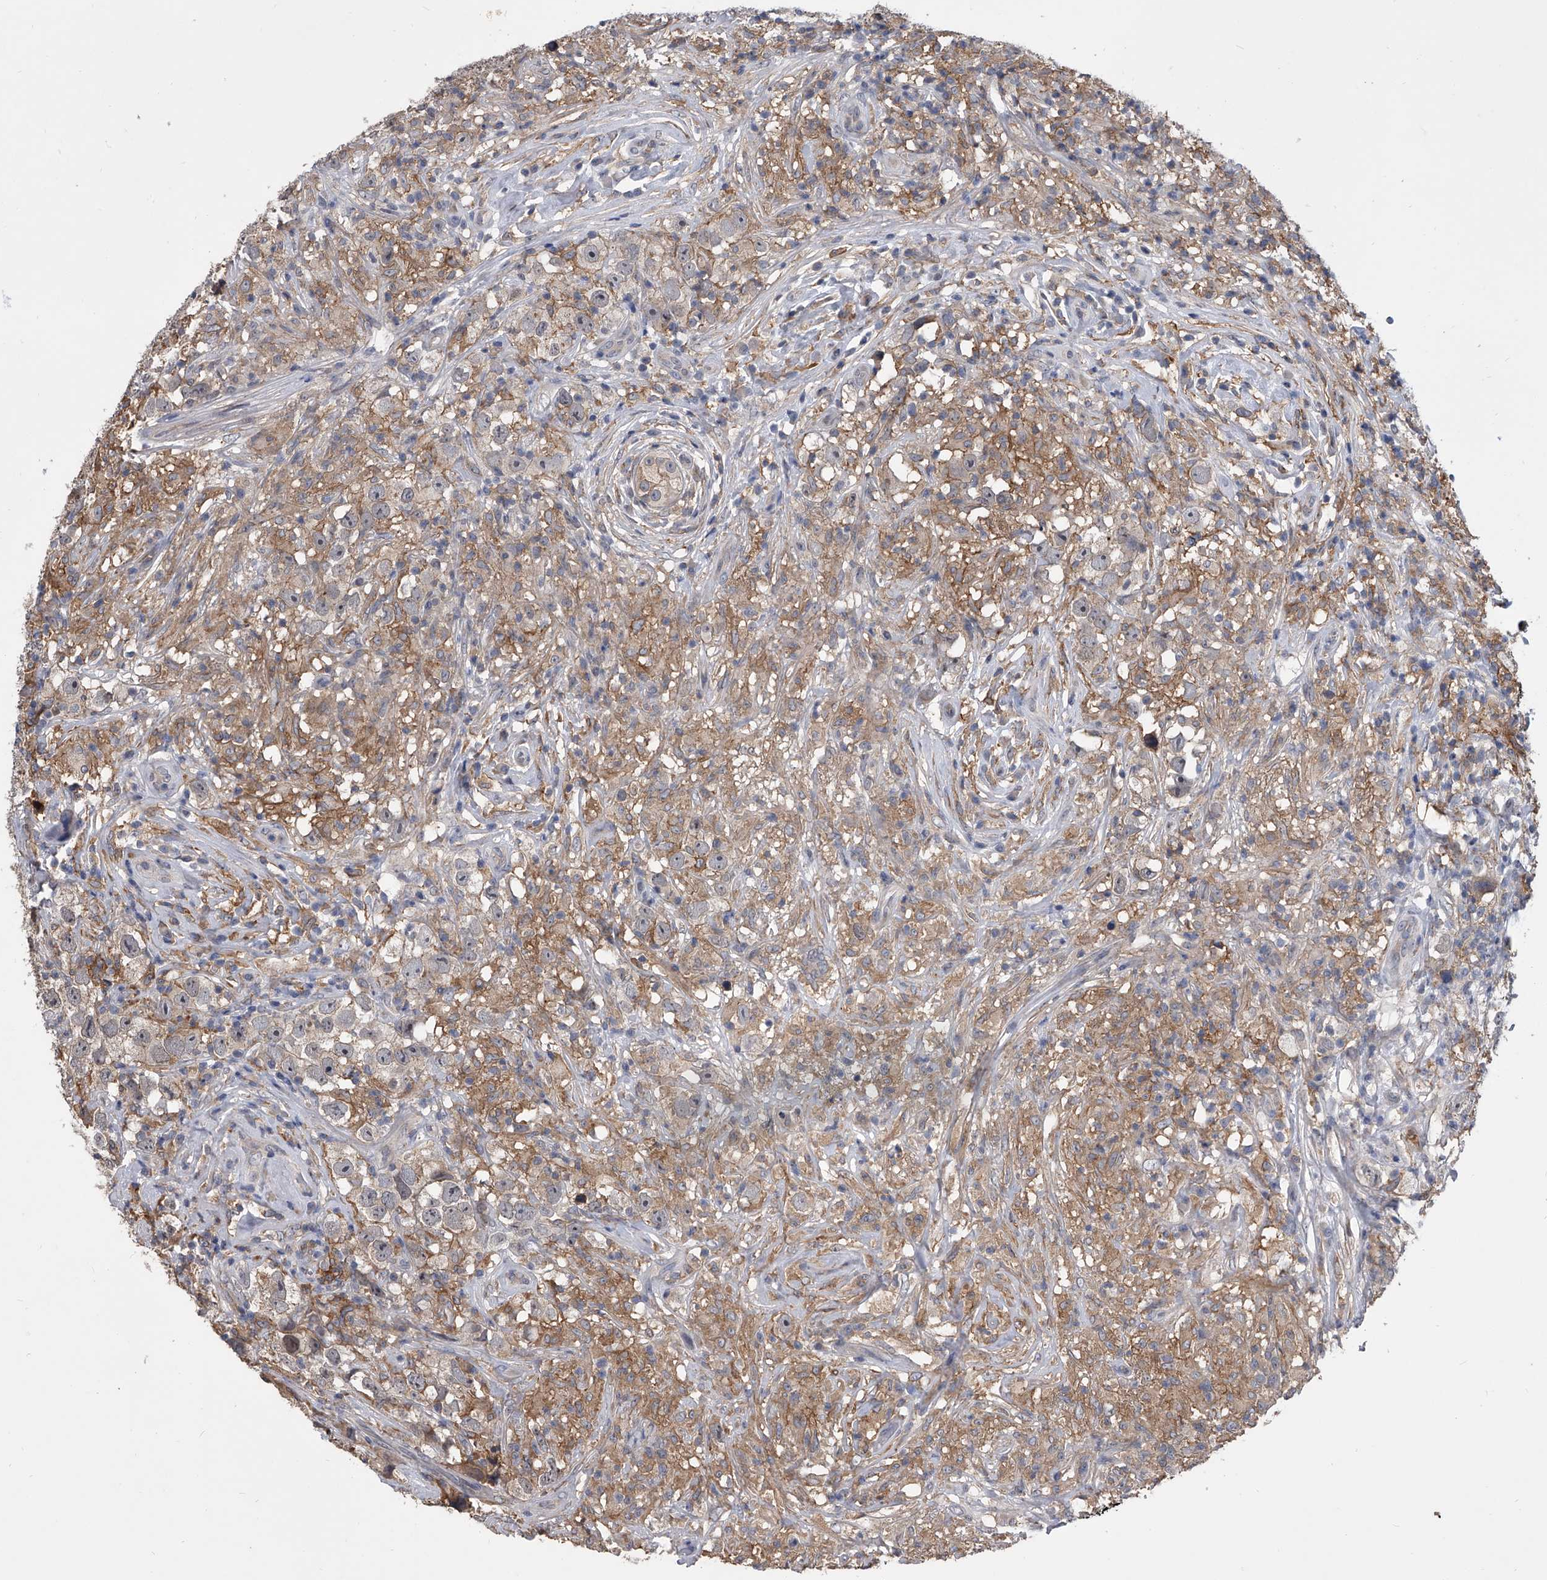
{"staining": {"intensity": "negative", "quantity": "none", "location": "none"}, "tissue": "testis cancer", "cell_type": "Tumor cells", "image_type": "cancer", "snomed": [{"axis": "morphology", "description": "Seminoma, NOS"}, {"axis": "topography", "description": "Testis"}], "caption": "Immunohistochemistry (IHC) micrograph of neoplastic tissue: human seminoma (testis) stained with DAB (3,3'-diaminobenzidine) exhibits no significant protein positivity in tumor cells.", "gene": "MAP4K3", "patient": {"sex": "male", "age": 49}}